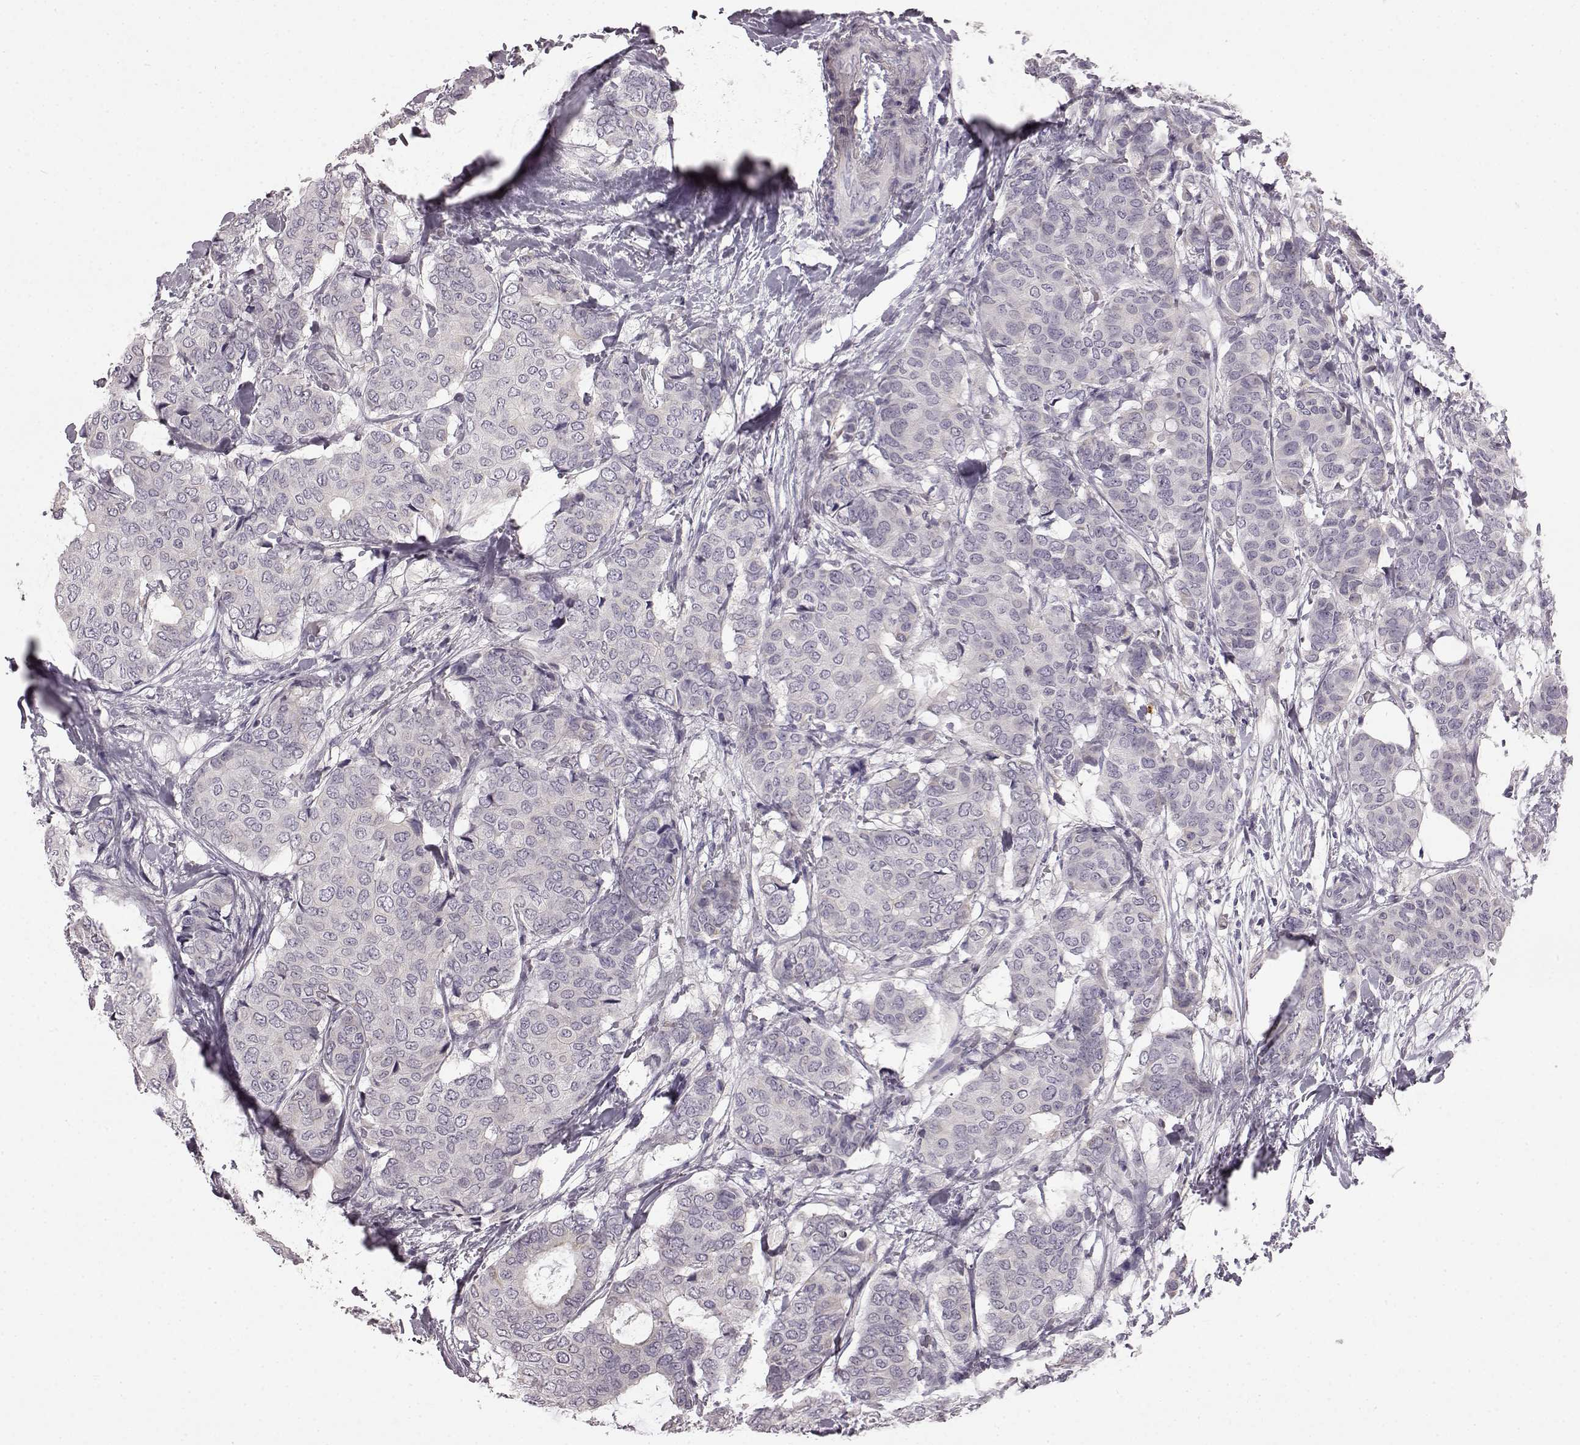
{"staining": {"intensity": "negative", "quantity": "none", "location": "none"}, "tissue": "breast cancer", "cell_type": "Tumor cells", "image_type": "cancer", "snomed": [{"axis": "morphology", "description": "Duct carcinoma"}, {"axis": "topography", "description": "Breast"}], "caption": "This is an immunohistochemistry (IHC) image of breast cancer. There is no staining in tumor cells.", "gene": "KRT85", "patient": {"sex": "female", "age": 75}}